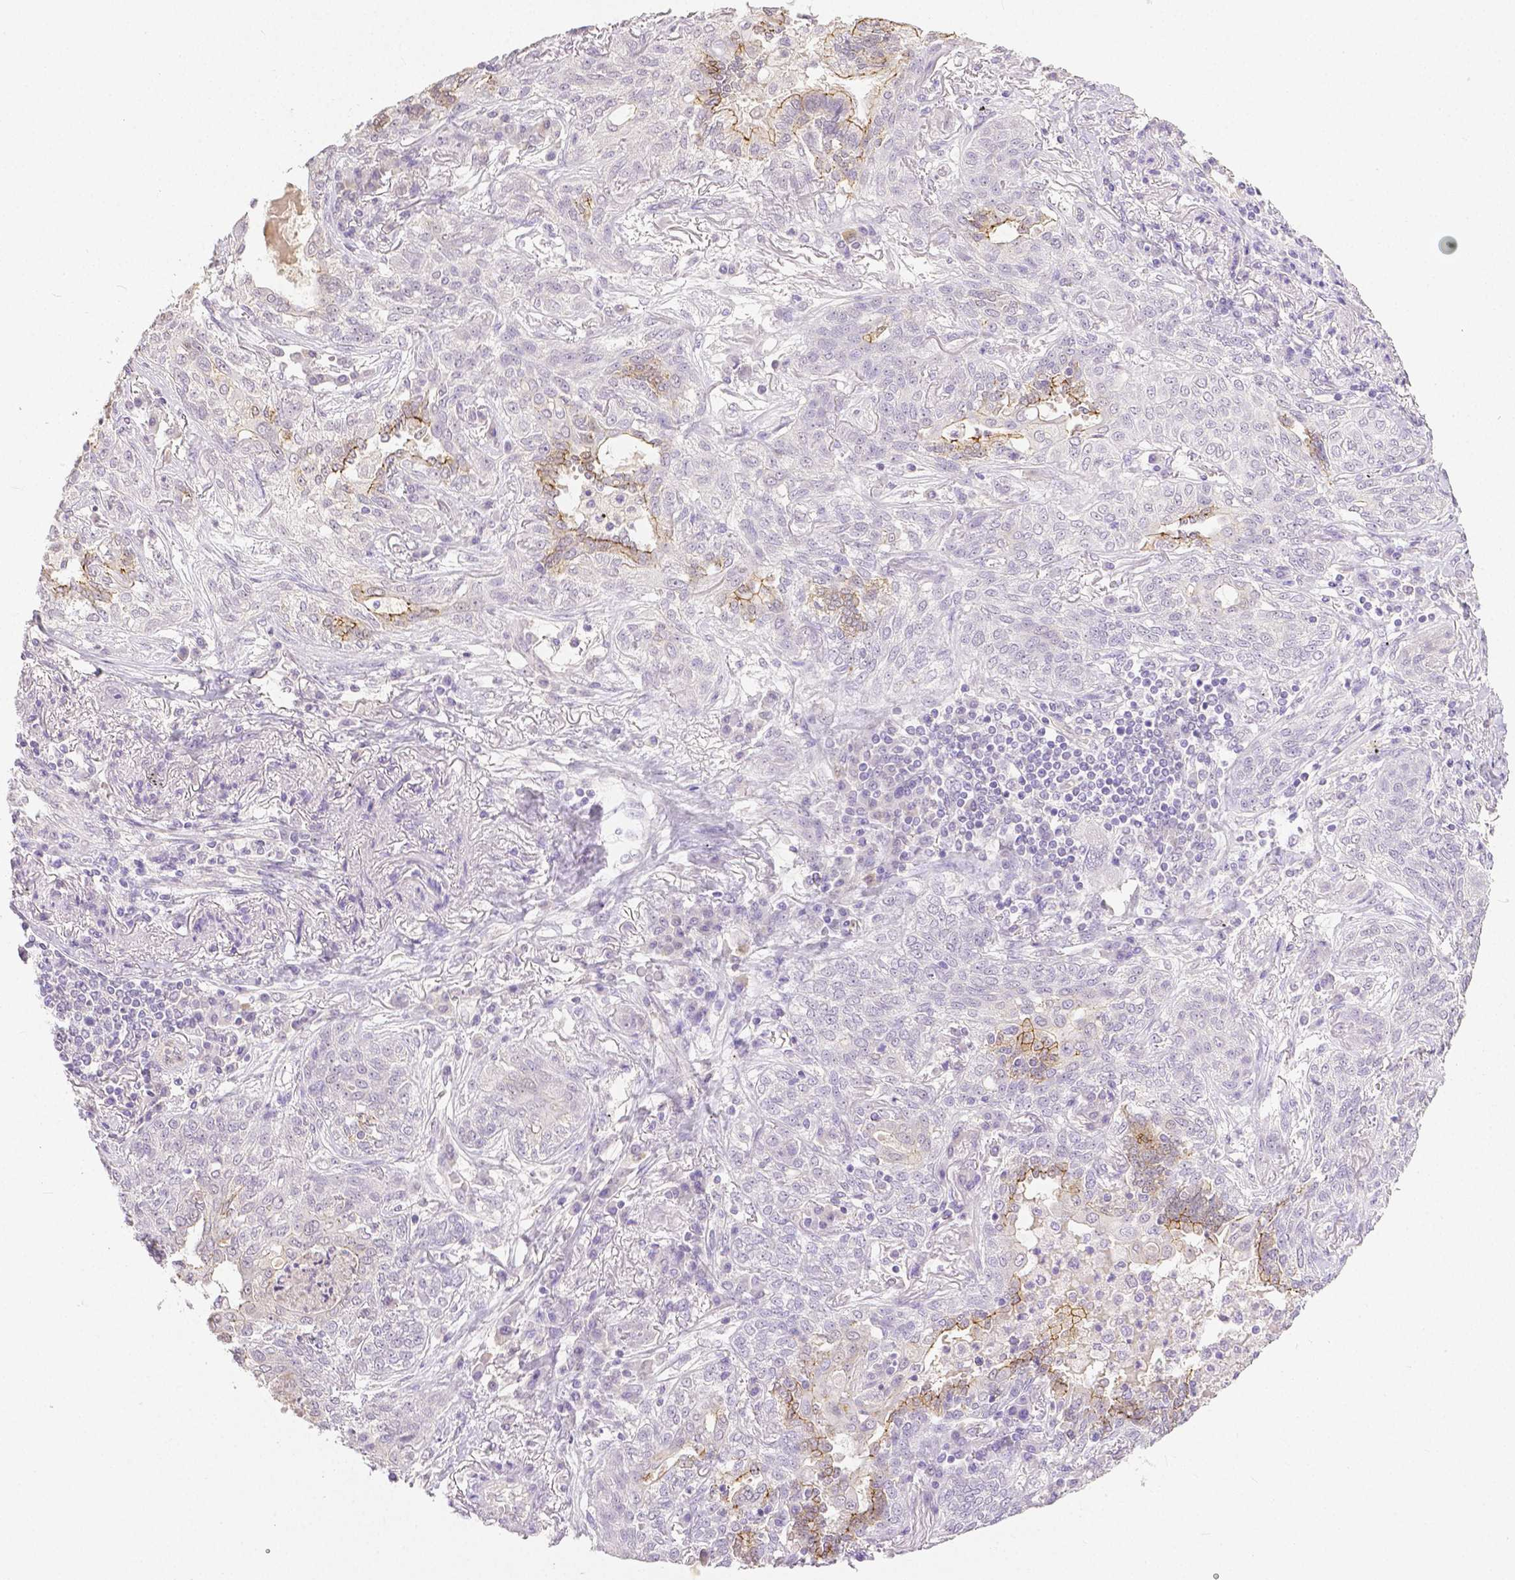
{"staining": {"intensity": "weak", "quantity": "<25%", "location": "cytoplasmic/membranous"}, "tissue": "lung cancer", "cell_type": "Tumor cells", "image_type": "cancer", "snomed": [{"axis": "morphology", "description": "Squamous cell carcinoma, NOS"}, {"axis": "topography", "description": "Lung"}], "caption": "IHC image of neoplastic tissue: lung squamous cell carcinoma stained with DAB (3,3'-diaminobenzidine) shows no significant protein staining in tumor cells. (Immunohistochemistry (ihc), brightfield microscopy, high magnification).", "gene": "OCLN", "patient": {"sex": "female", "age": 70}}